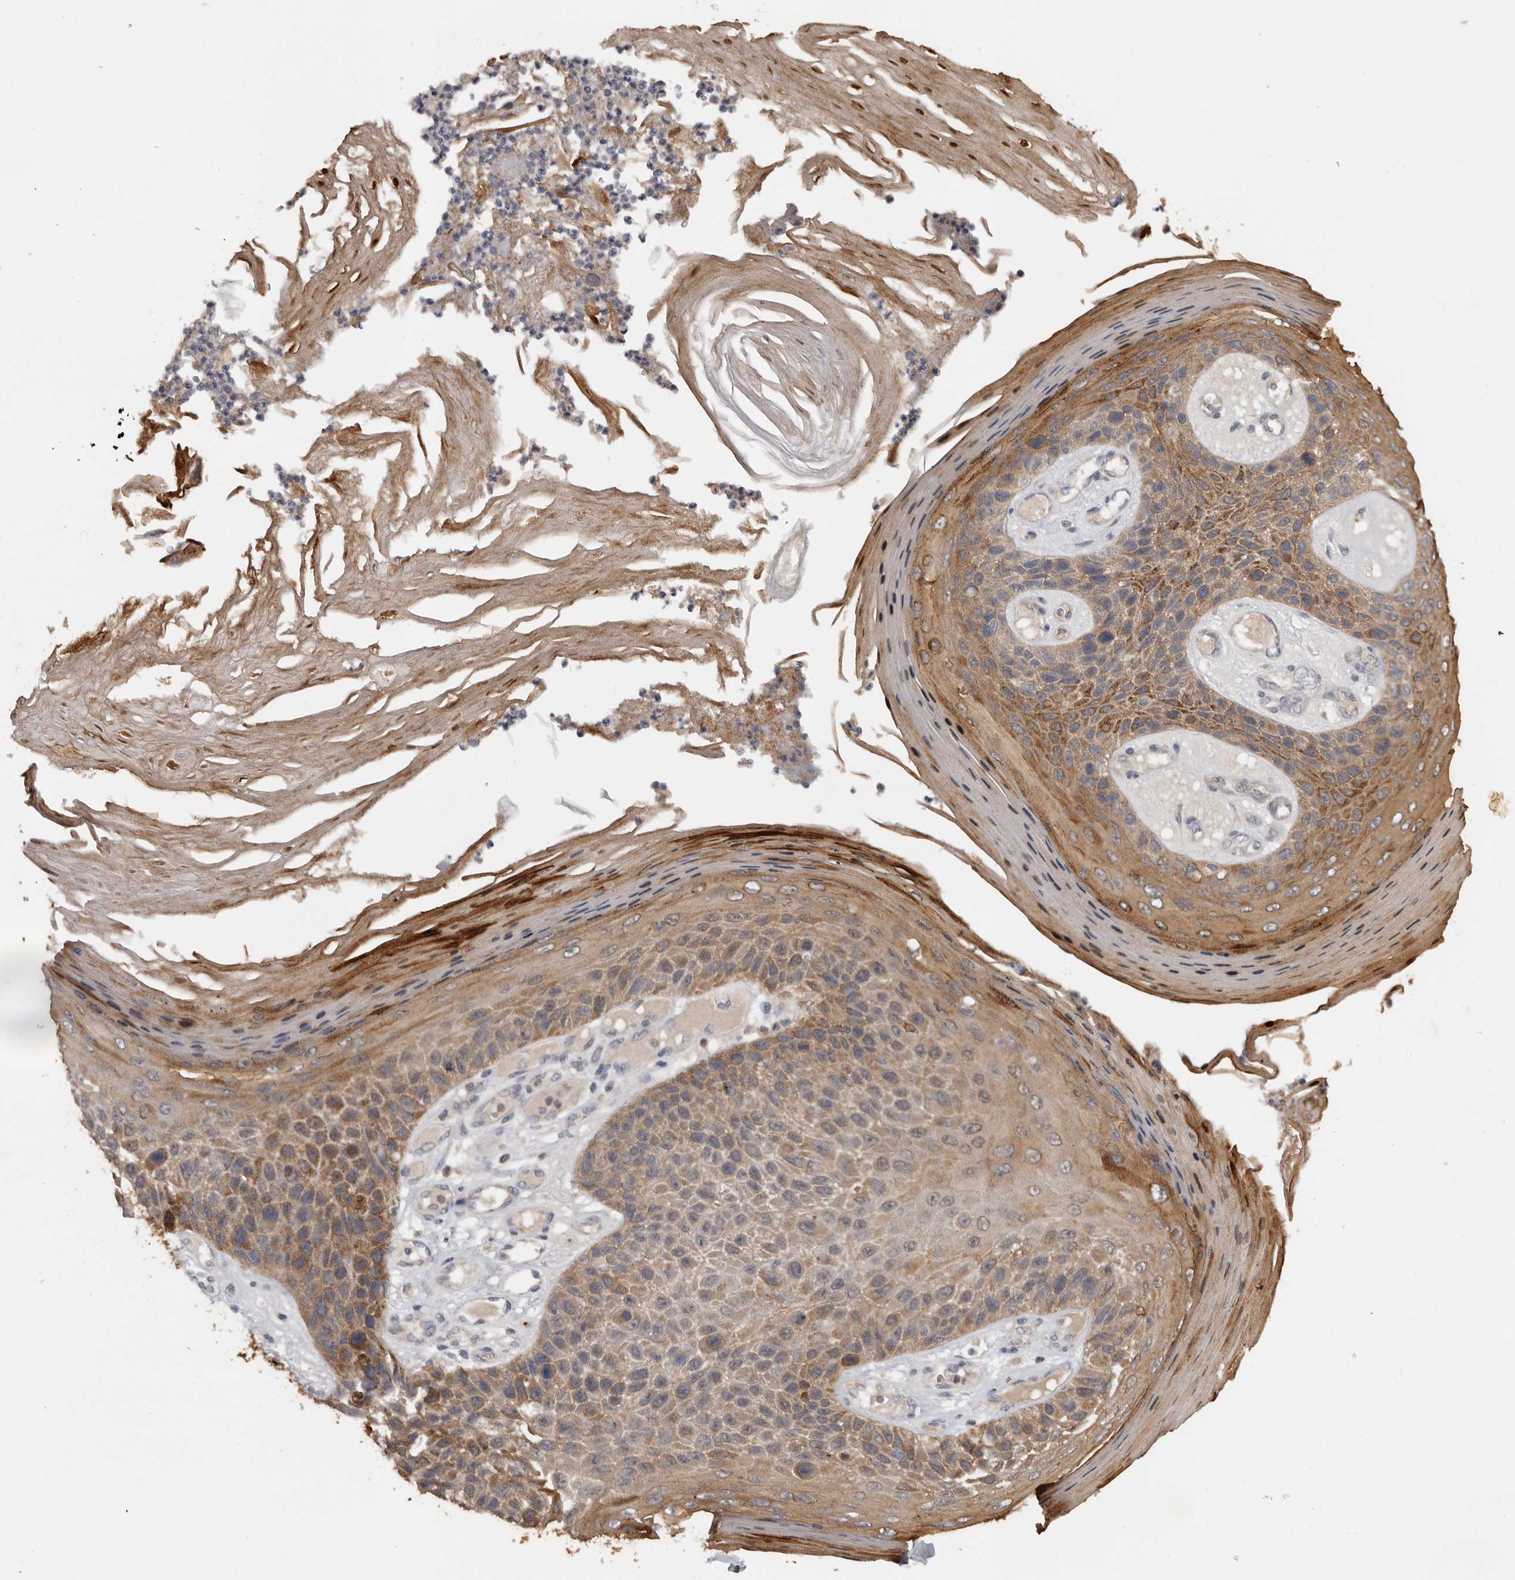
{"staining": {"intensity": "moderate", "quantity": "25%-75%", "location": "cytoplasmic/membranous"}, "tissue": "skin cancer", "cell_type": "Tumor cells", "image_type": "cancer", "snomed": [{"axis": "morphology", "description": "Squamous cell carcinoma, NOS"}, {"axis": "topography", "description": "Skin"}], "caption": "Immunohistochemistry histopathology image of human skin squamous cell carcinoma stained for a protein (brown), which exhibits medium levels of moderate cytoplasmic/membranous expression in about 25%-75% of tumor cells.", "gene": "MTF1", "patient": {"sex": "female", "age": 88}}